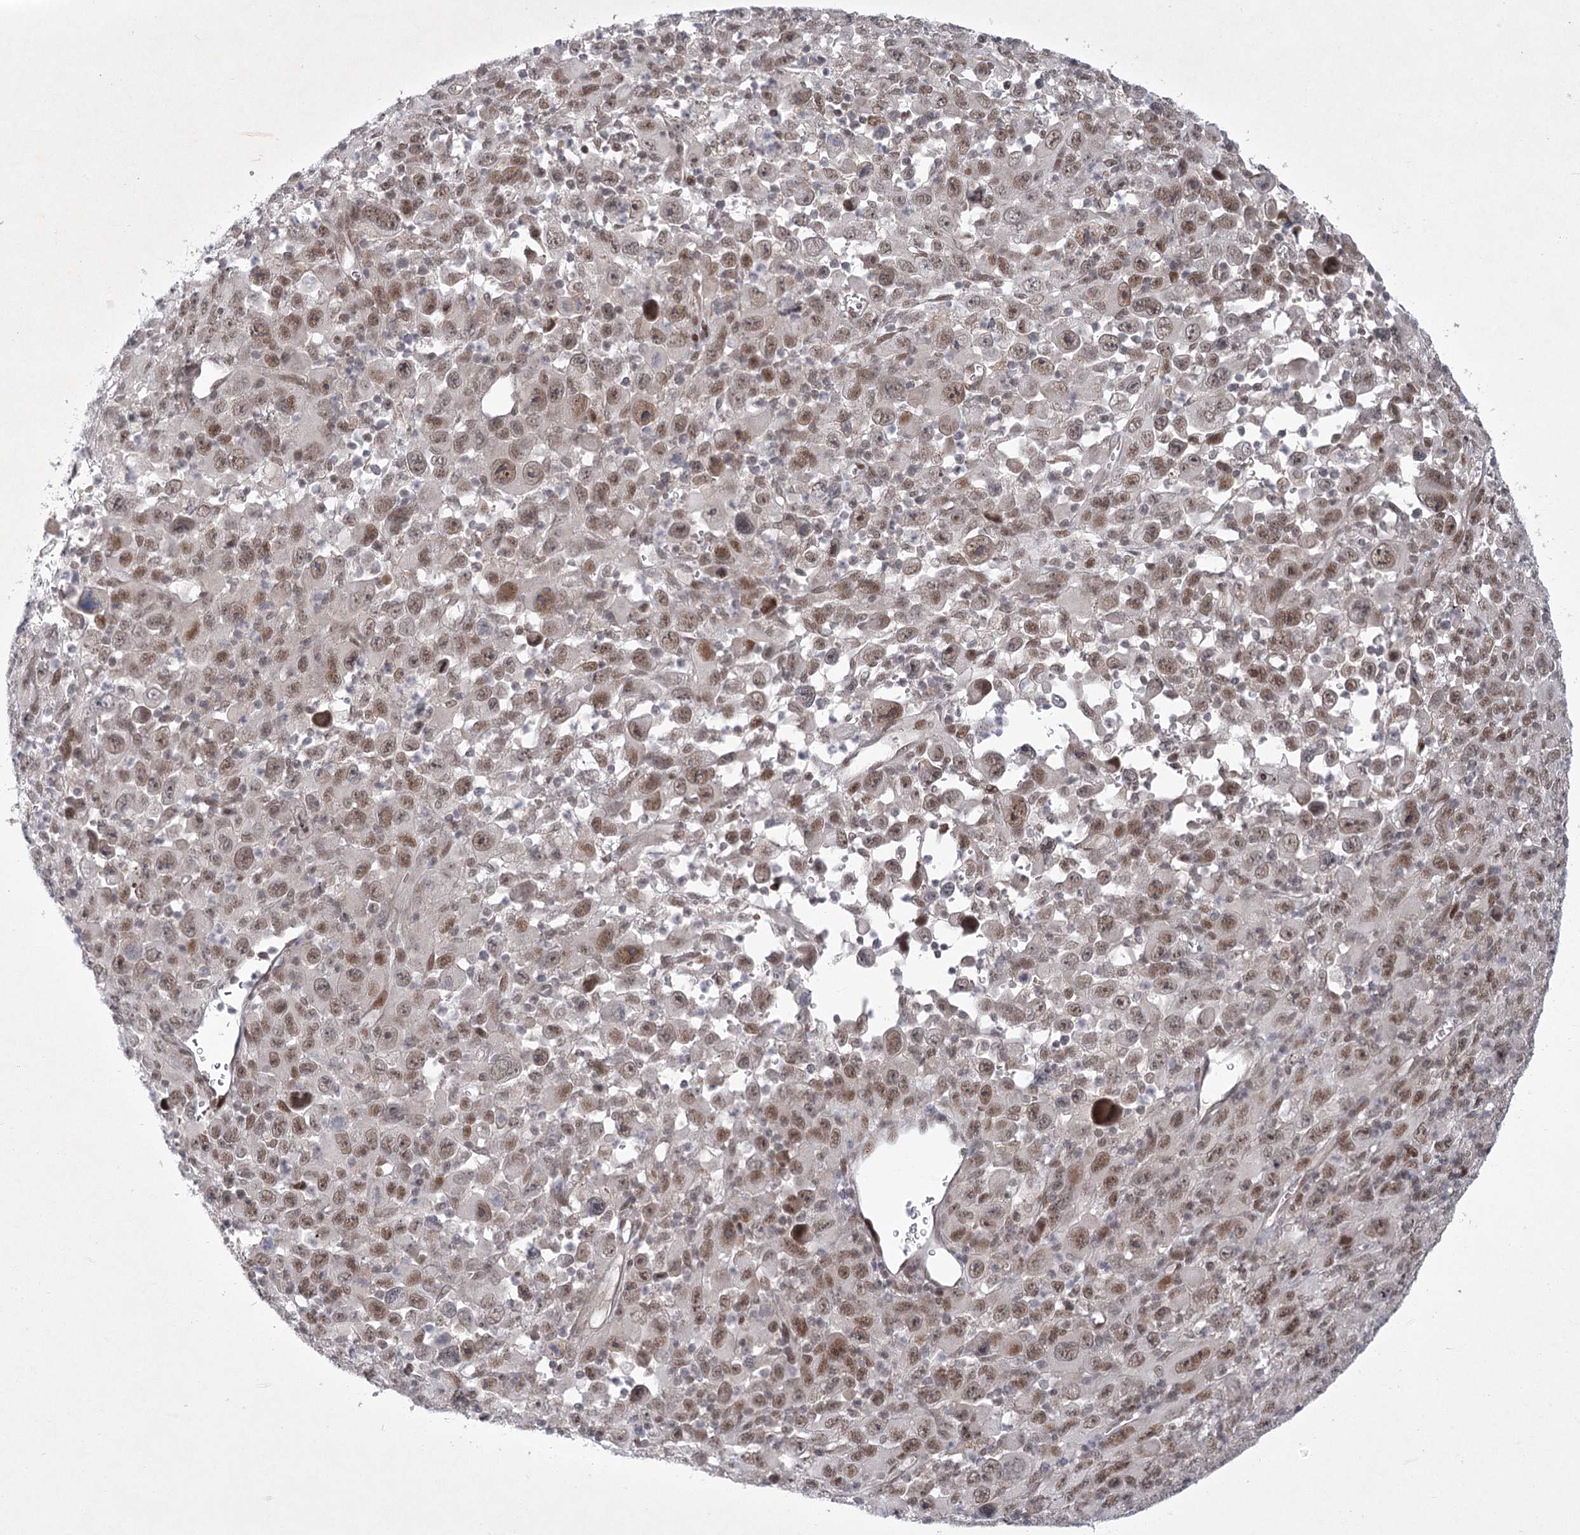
{"staining": {"intensity": "moderate", "quantity": ">75%", "location": "nuclear"}, "tissue": "melanoma", "cell_type": "Tumor cells", "image_type": "cancer", "snomed": [{"axis": "morphology", "description": "Malignant melanoma, Metastatic site"}, {"axis": "topography", "description": "Skin"}], "caption": "Immunohistochemistry (IHC) staining of melanoma, which reveals medium levels of moderate nuclear staining in approximately >75% of tumor cells indicating moderate nuclear protein expression. The staining was performed using DAB (brown) for protein detection and nuclei were counterstained in hematoxylin (blue).", "gene": "CIB4", "patient": {"sex": "female", "age": 56}}